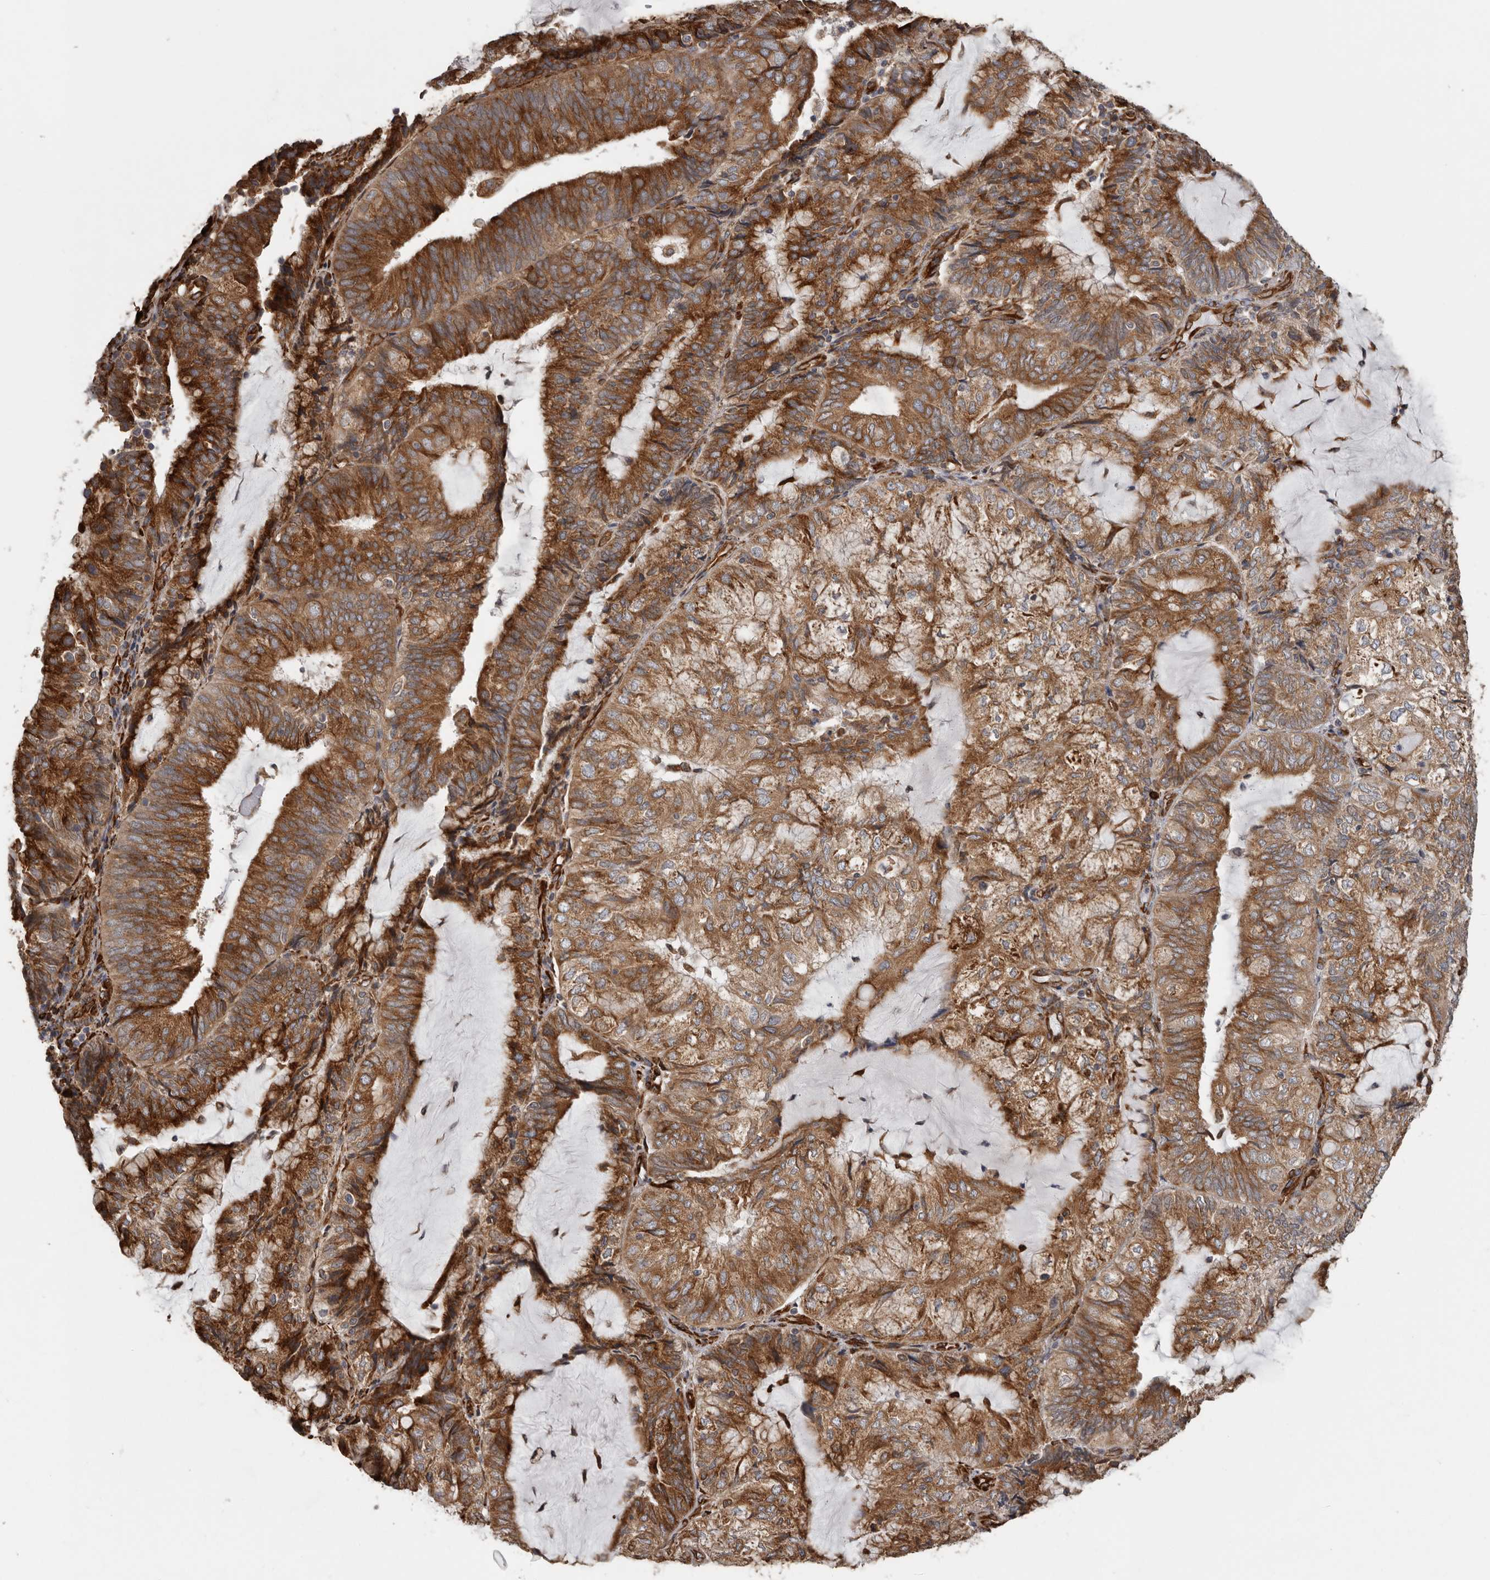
{"staining": {"intensity": "strong", "quantity": ">75%", "location": "cytoplasmic/membranous"}, "tissue": "endometrial cancer", "cell_type": "Tumor cells", "image_type": "cancer", "snomed": [{"axis": "morphology", "description": "Adenocarcinoma, NOS"}, {"axis": "topography", "description": "Endometrium"}], "caption": "This is an image of immunohistochemistry (IHC) staining of adenocarcinoma (endometrial), which shows strong positivity in the cytoplasmic/membranous of tumor cells.", "gene": "CEP350", "patient": {"sex": "female", "age": 81}}